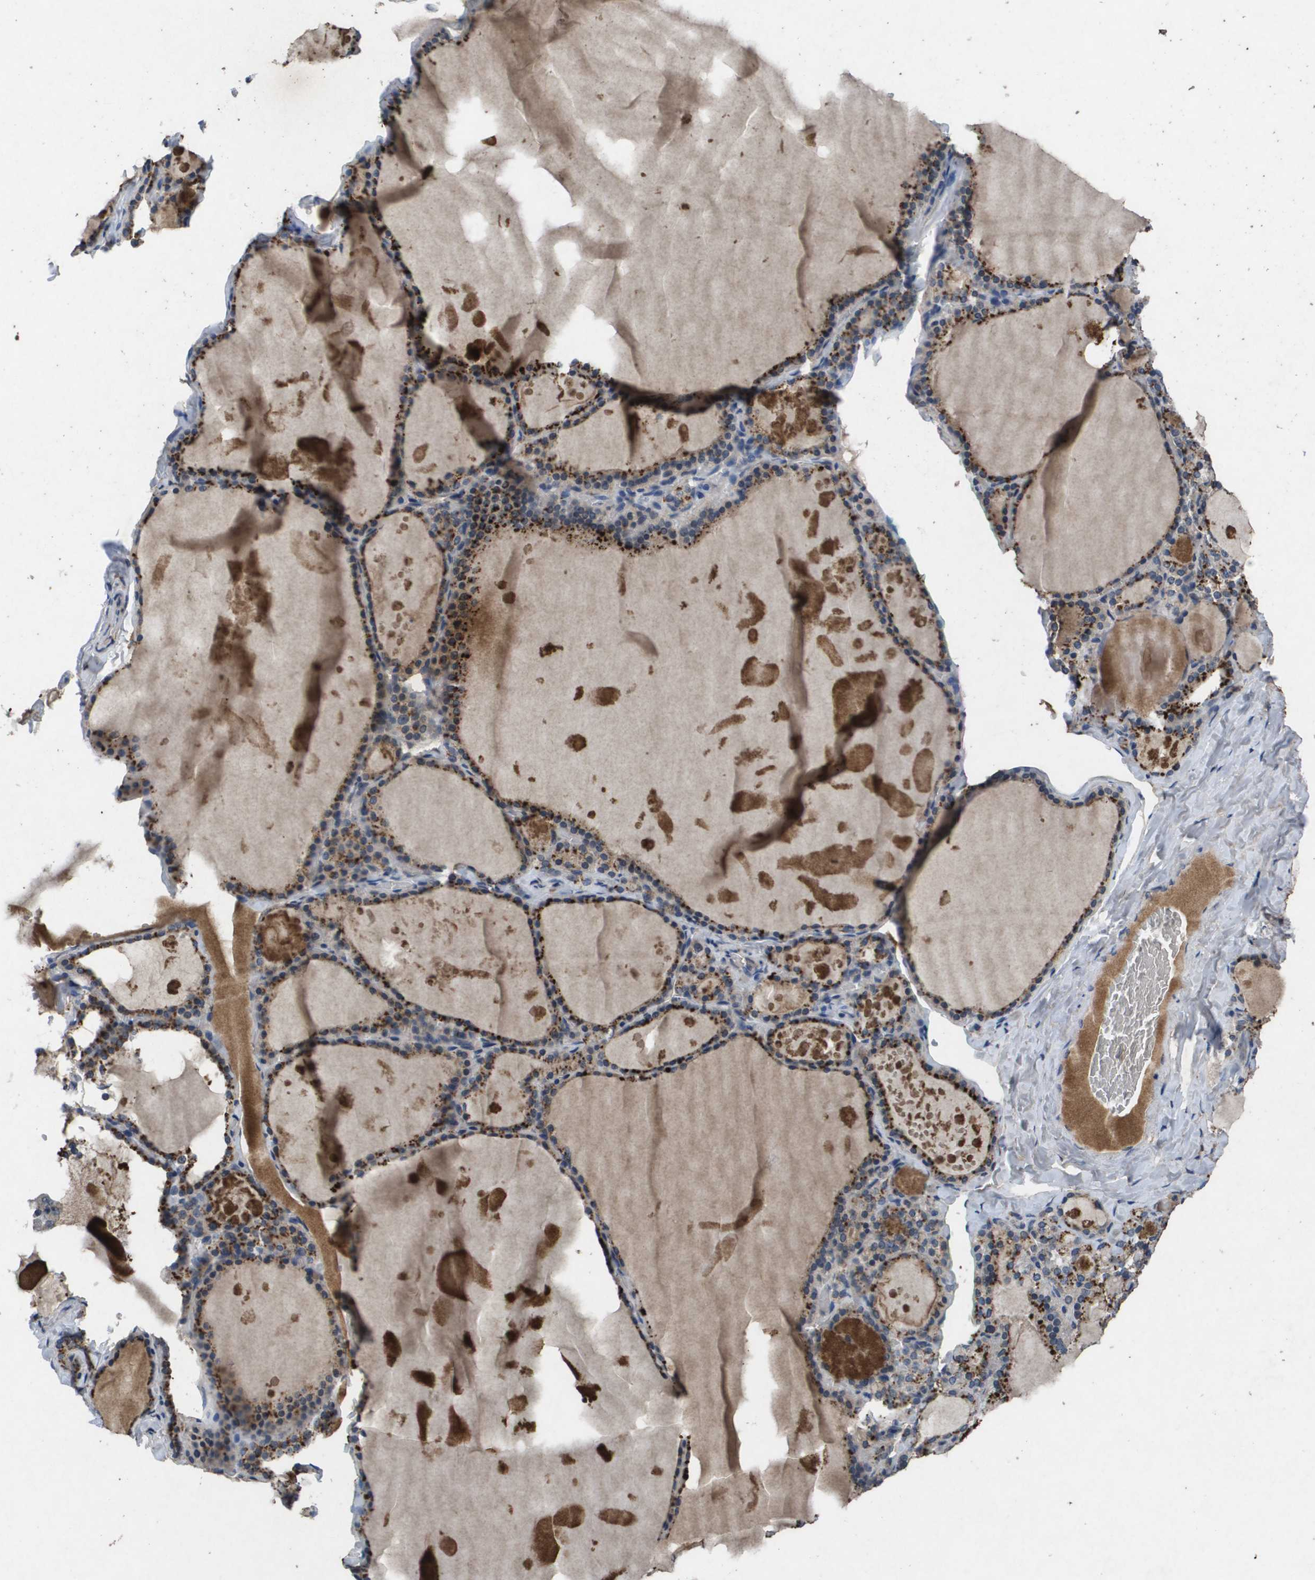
{"staining": {"intensity": "strong", "quantity": "25%-75%", "location": "cytoplasmic/membranous"}, "tissue": "thyroid gland", "cell_type": "Glandular cells", "image_type": "normal", "snomed": [{"axis": "morphology", "description": "Normal tissue, NOS"}, {"axis": "topography", "description": "Thyroid gland"}], "caption": "Immunohistochemical staining of benign human thyroid gland exhibits high levels of strong cytoplasmic/membranous staining in about 25%-75% of glandular cells.", "gene": "PROC", "patient": {"sex": "male", "age": 56}}